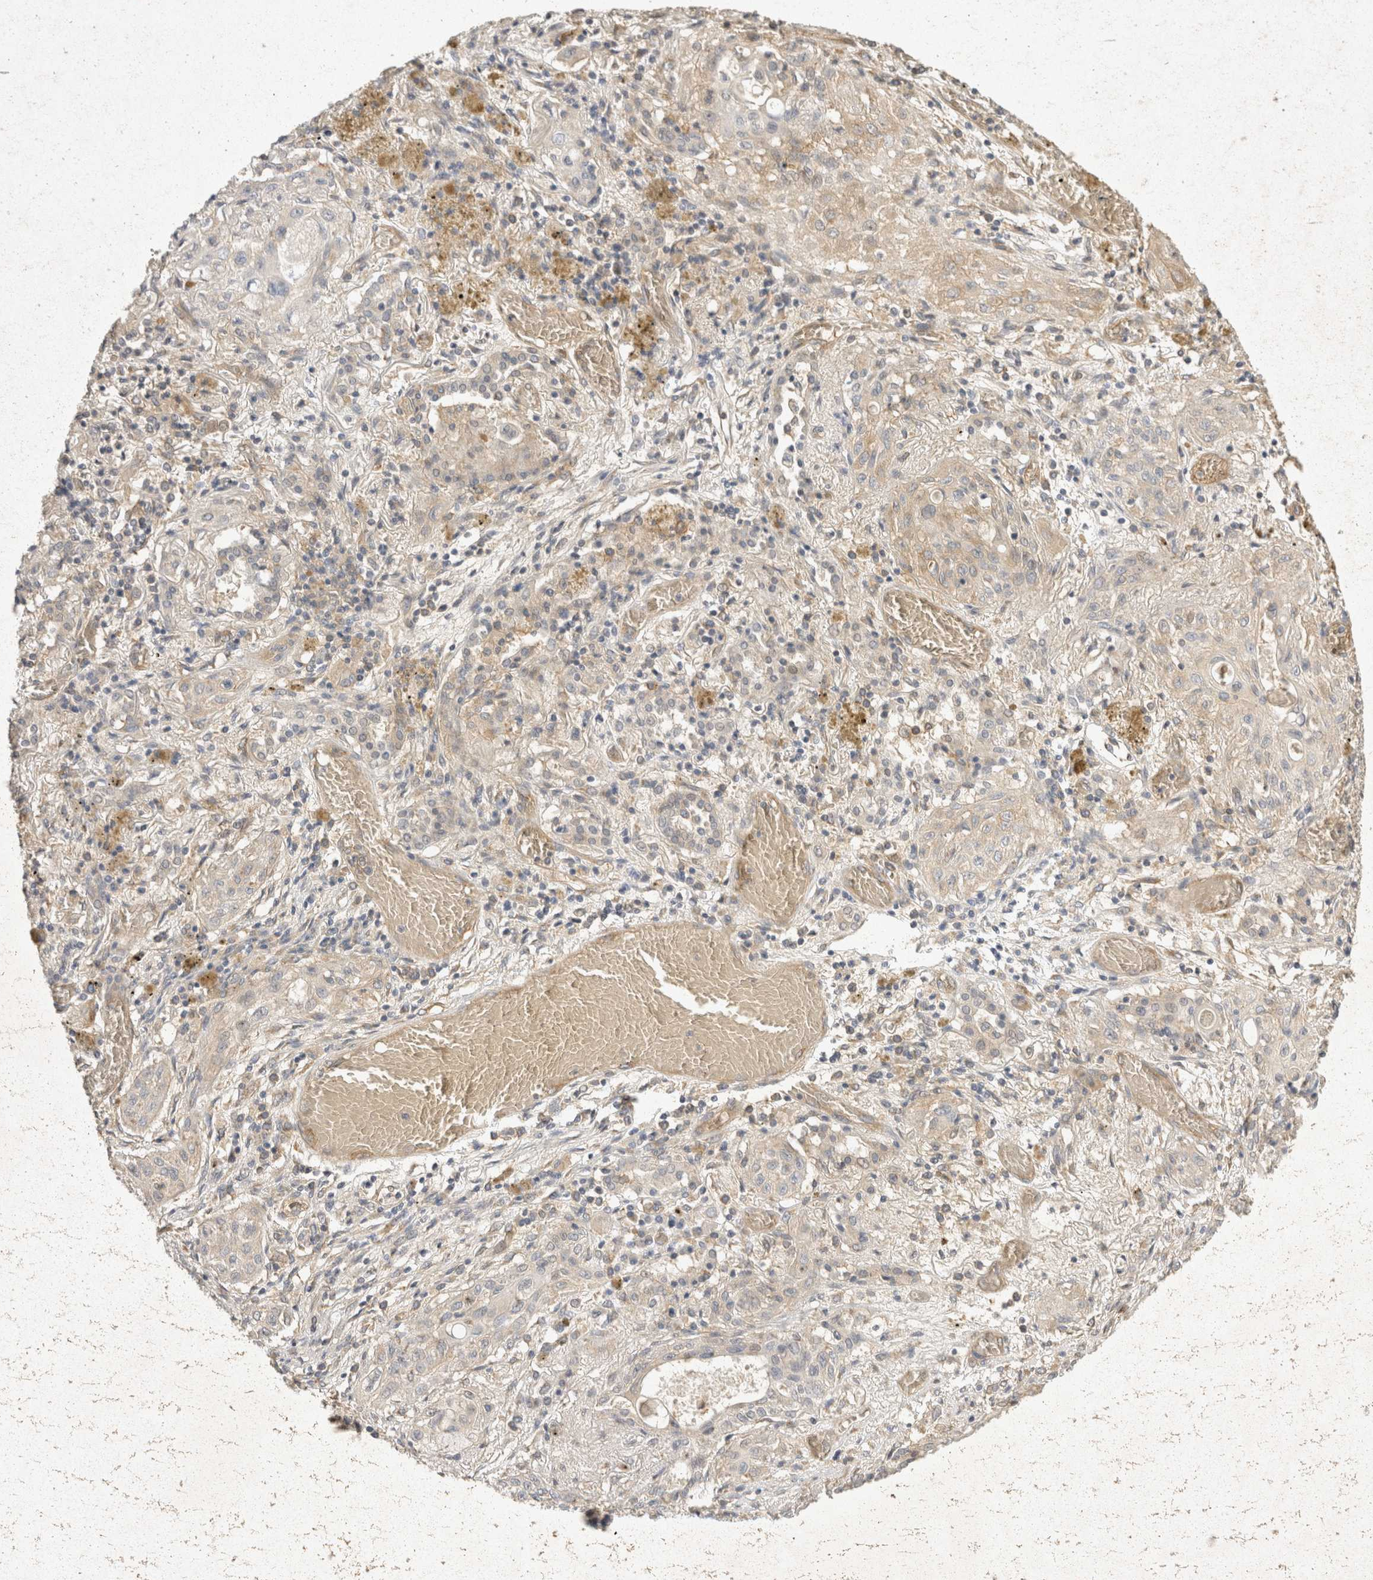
{"staining": {"intensity": "weak", "quantity": "<25%", "location": "cytoplasmic/membranous"}, "tissue": "lung cancer", "cell_type": "Tumor cells", "image_type": "cancer", "snomed": [{"axis": "morphology", "description": "Squamous cell carcinoma, NOS"}, {"axis": "topography", "description": "Lung"}], "caption": "Tumor cells are negative for protein expression in human lung cancer.", "gene": "EIF4G3", "patient": {"sex": "female", "age": 47}}